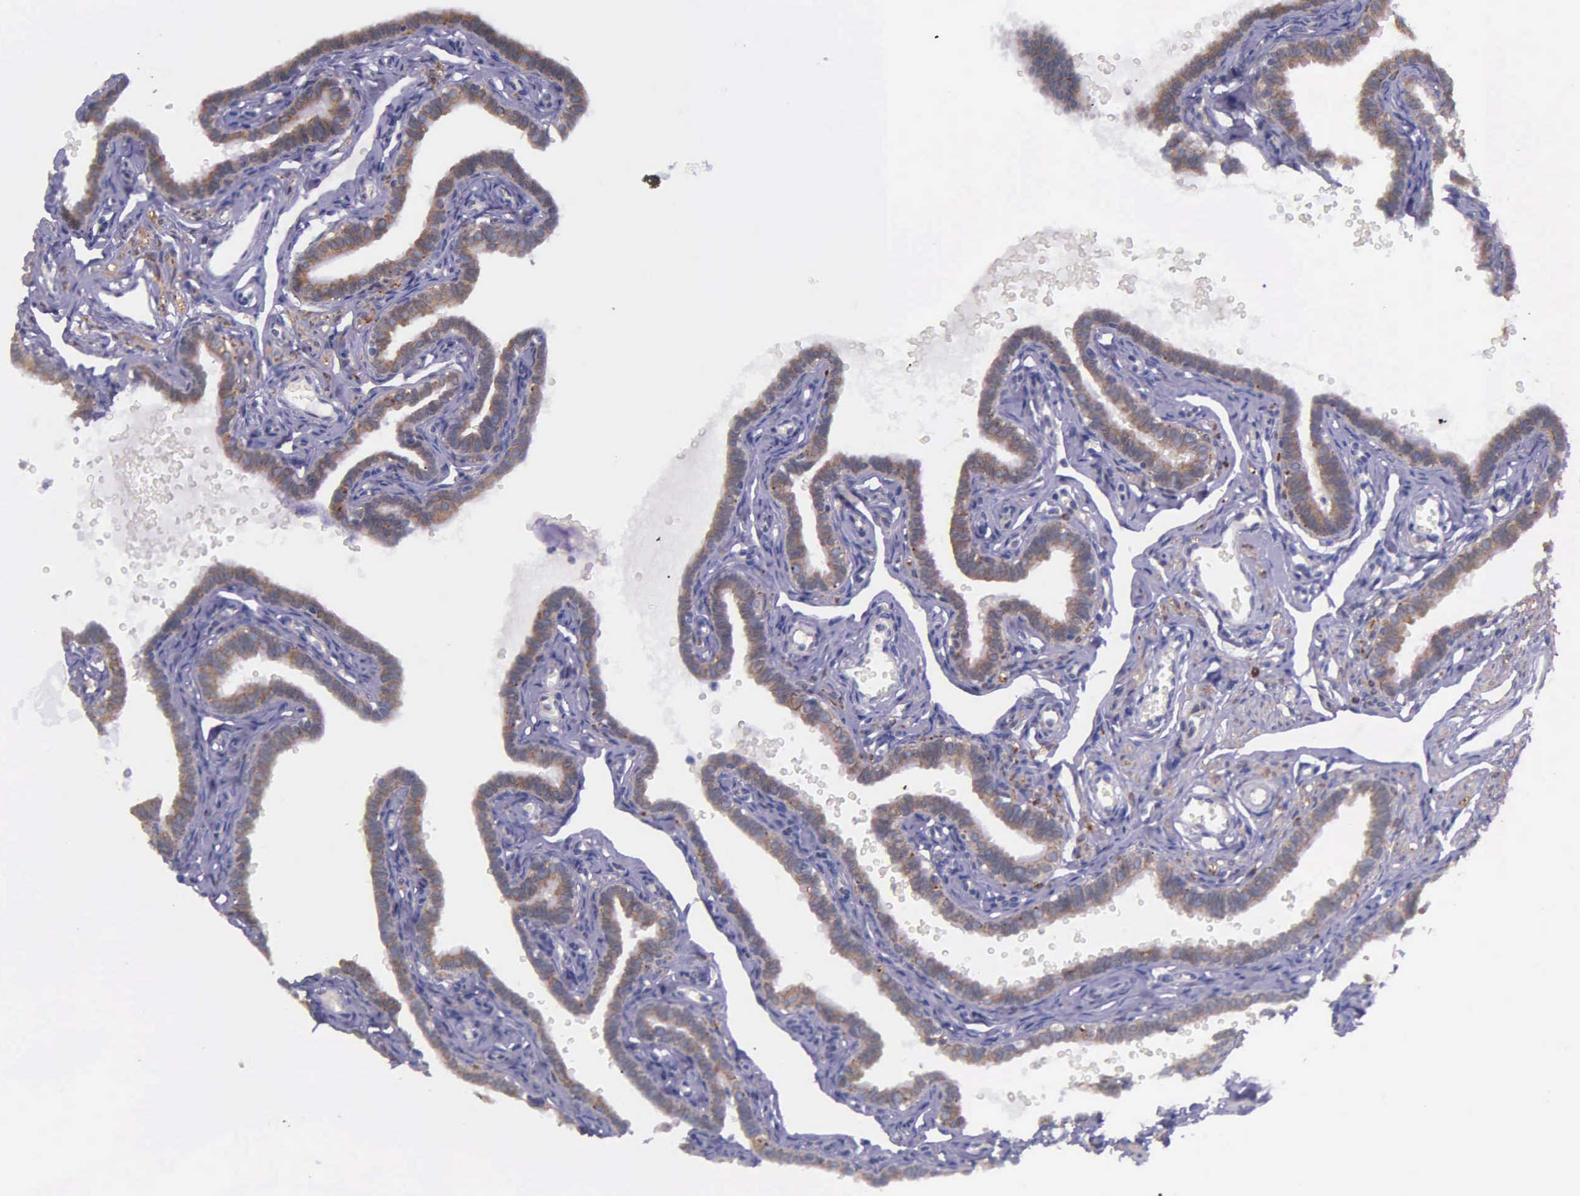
{"staining": {"intensity": "moderate", "quantity": ">75%", "location": "cytoplasmic/membranous"}, "tissue": "fallopian tube", "cell_type": "Glandular cells", "image_type": "normal", "snomed": [{"axis": "morphology", "description": "Normal tissue, NOS"}, {"axis": "topography", "description": "Fallopian tube"}], "caption": "Immunohistochemical staining of benign fallopian tube demonstrates medium levels of moderate cytoplasmic/membranous expression in approximately >75% of glandular cells.", "gene": "NSDHL", "patient": {"sex": "female", "age": 35}}